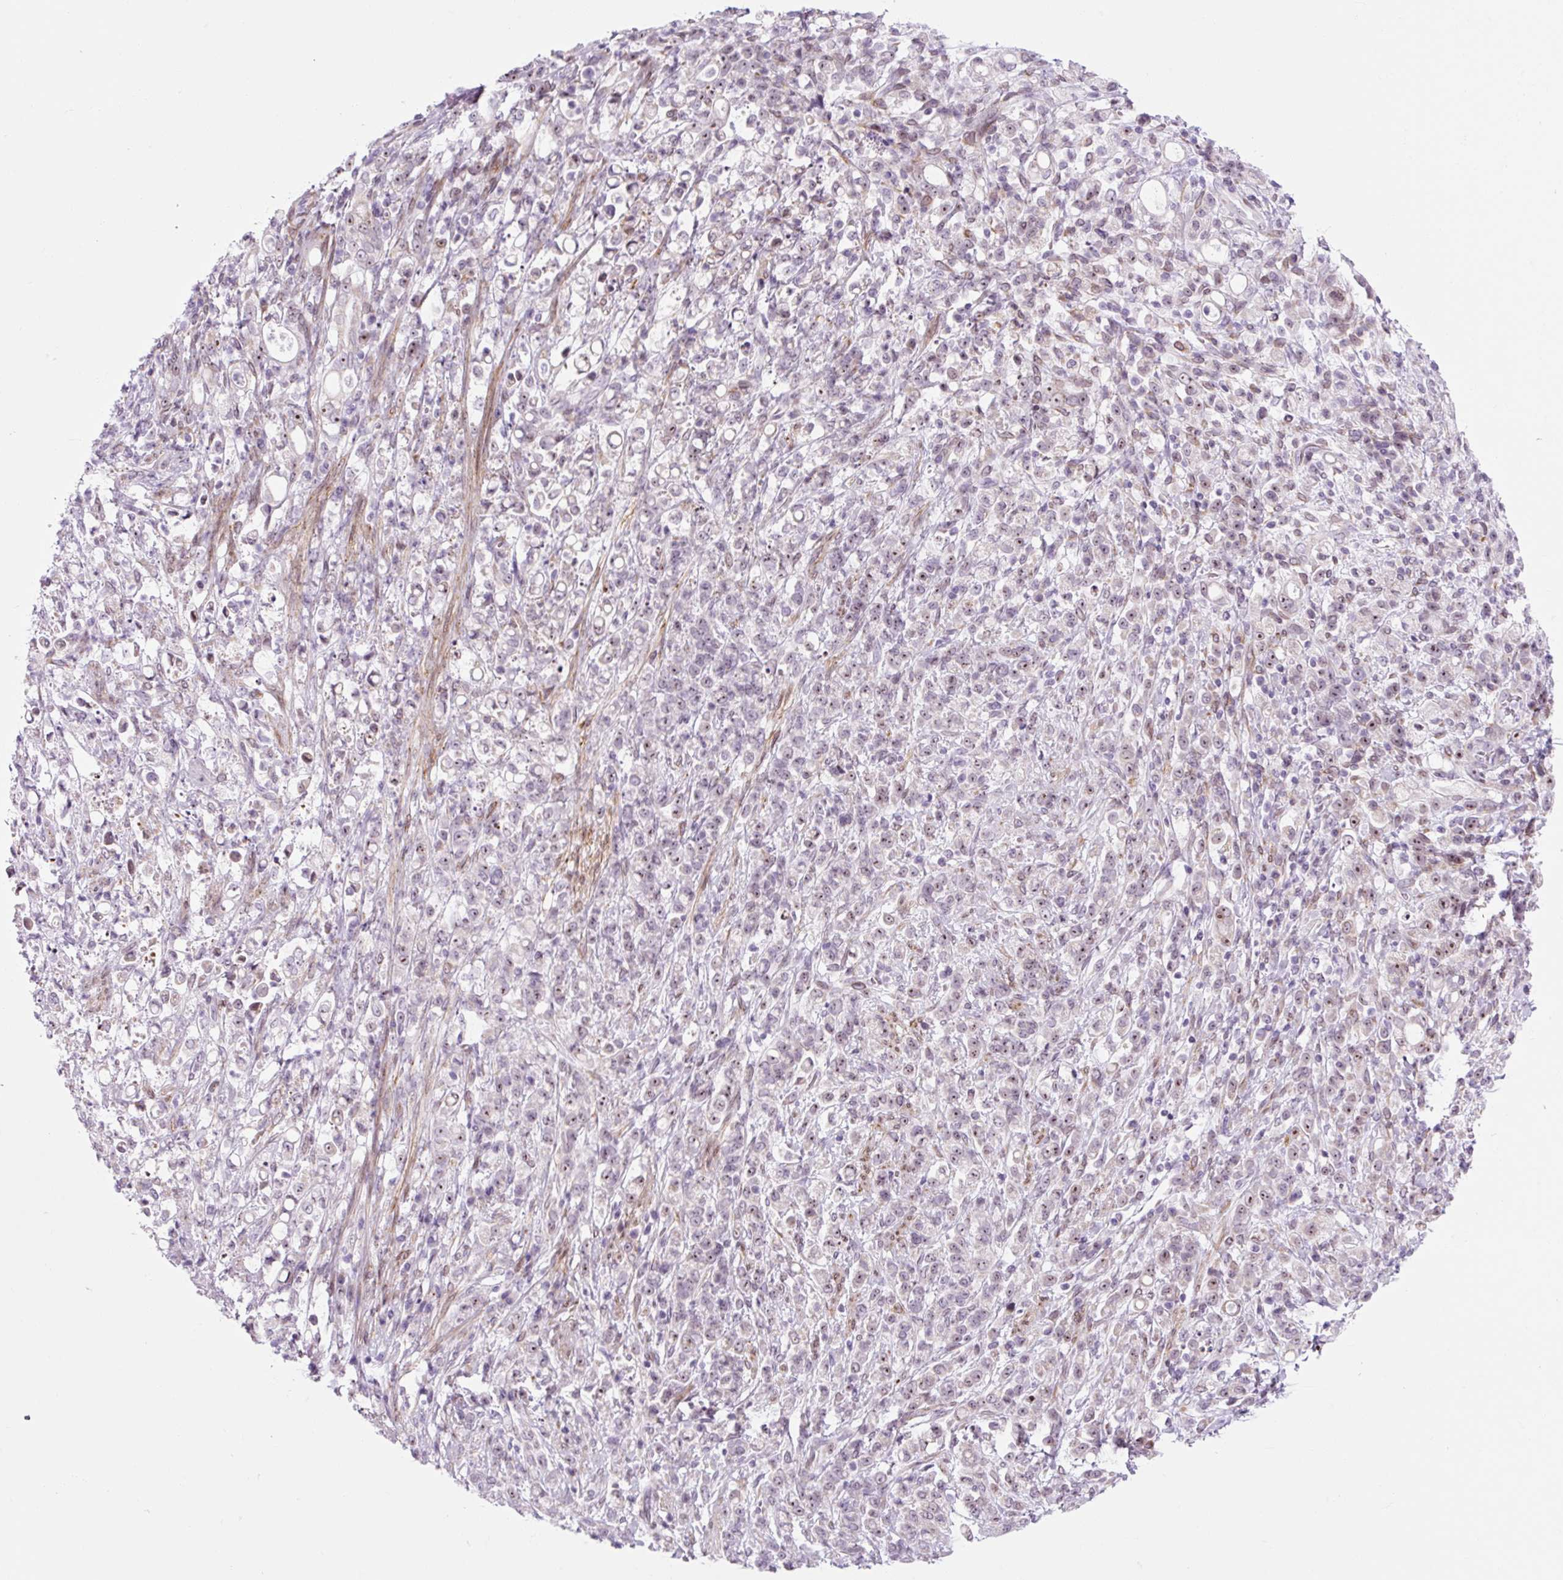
{"staining": {"intensity": "weak", "quantity": "25%-75%", "location": "nuclear"}, "tissue": "stomach cancer", "cell_type": "Tumor cells", "image_type": "cancer", "snomed": [{"axis": "morphology", "description": "Adenocarcinoma, NOS"}, {"axis": "topography", "description": "Stomach"}], "caption": "Human adenocarcinoma (stomach) stained with a brown dye exhibits weak nuclear positive staining in approximately 25%-75% of tumor cells.", "gene": "RRS1", "patient": {"sex": "female", "age": 60}}